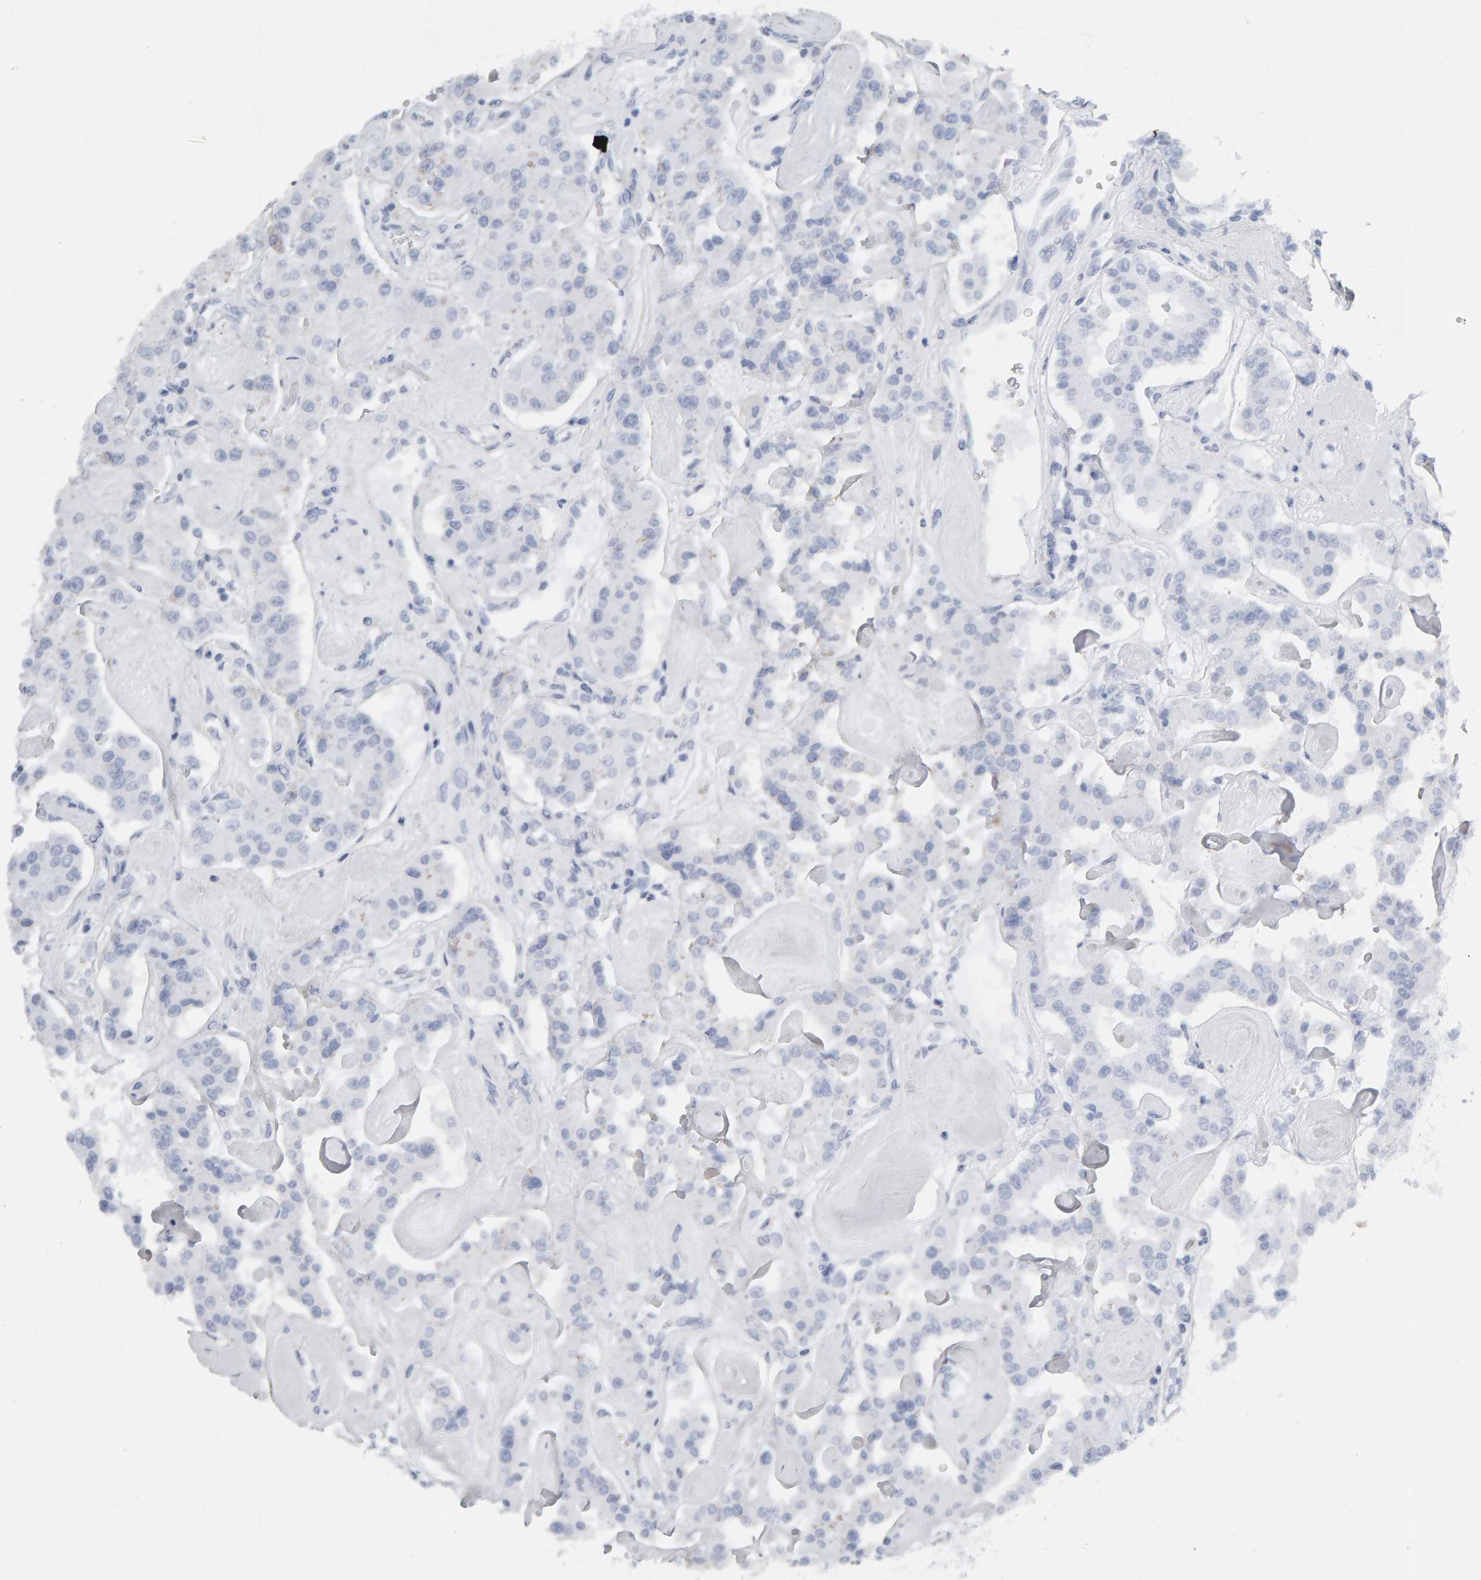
{"staining": {"intensity": "negative", "quantity": "none", "location": "none"}, "tissue": "carcinoid", "cell_type": "Tumor cells", "image_type": "cancer", "snomed": [{"axis": "morphology", "description": "Carcinoid, malignant, NOS"}, {"axis": "topography", "description": "Pancreas"}], "caption": "Tumor cells show no significant staining in carcinoid.", "gene": "ENGASE", "patient": {"sex": "male", "age": 41}}